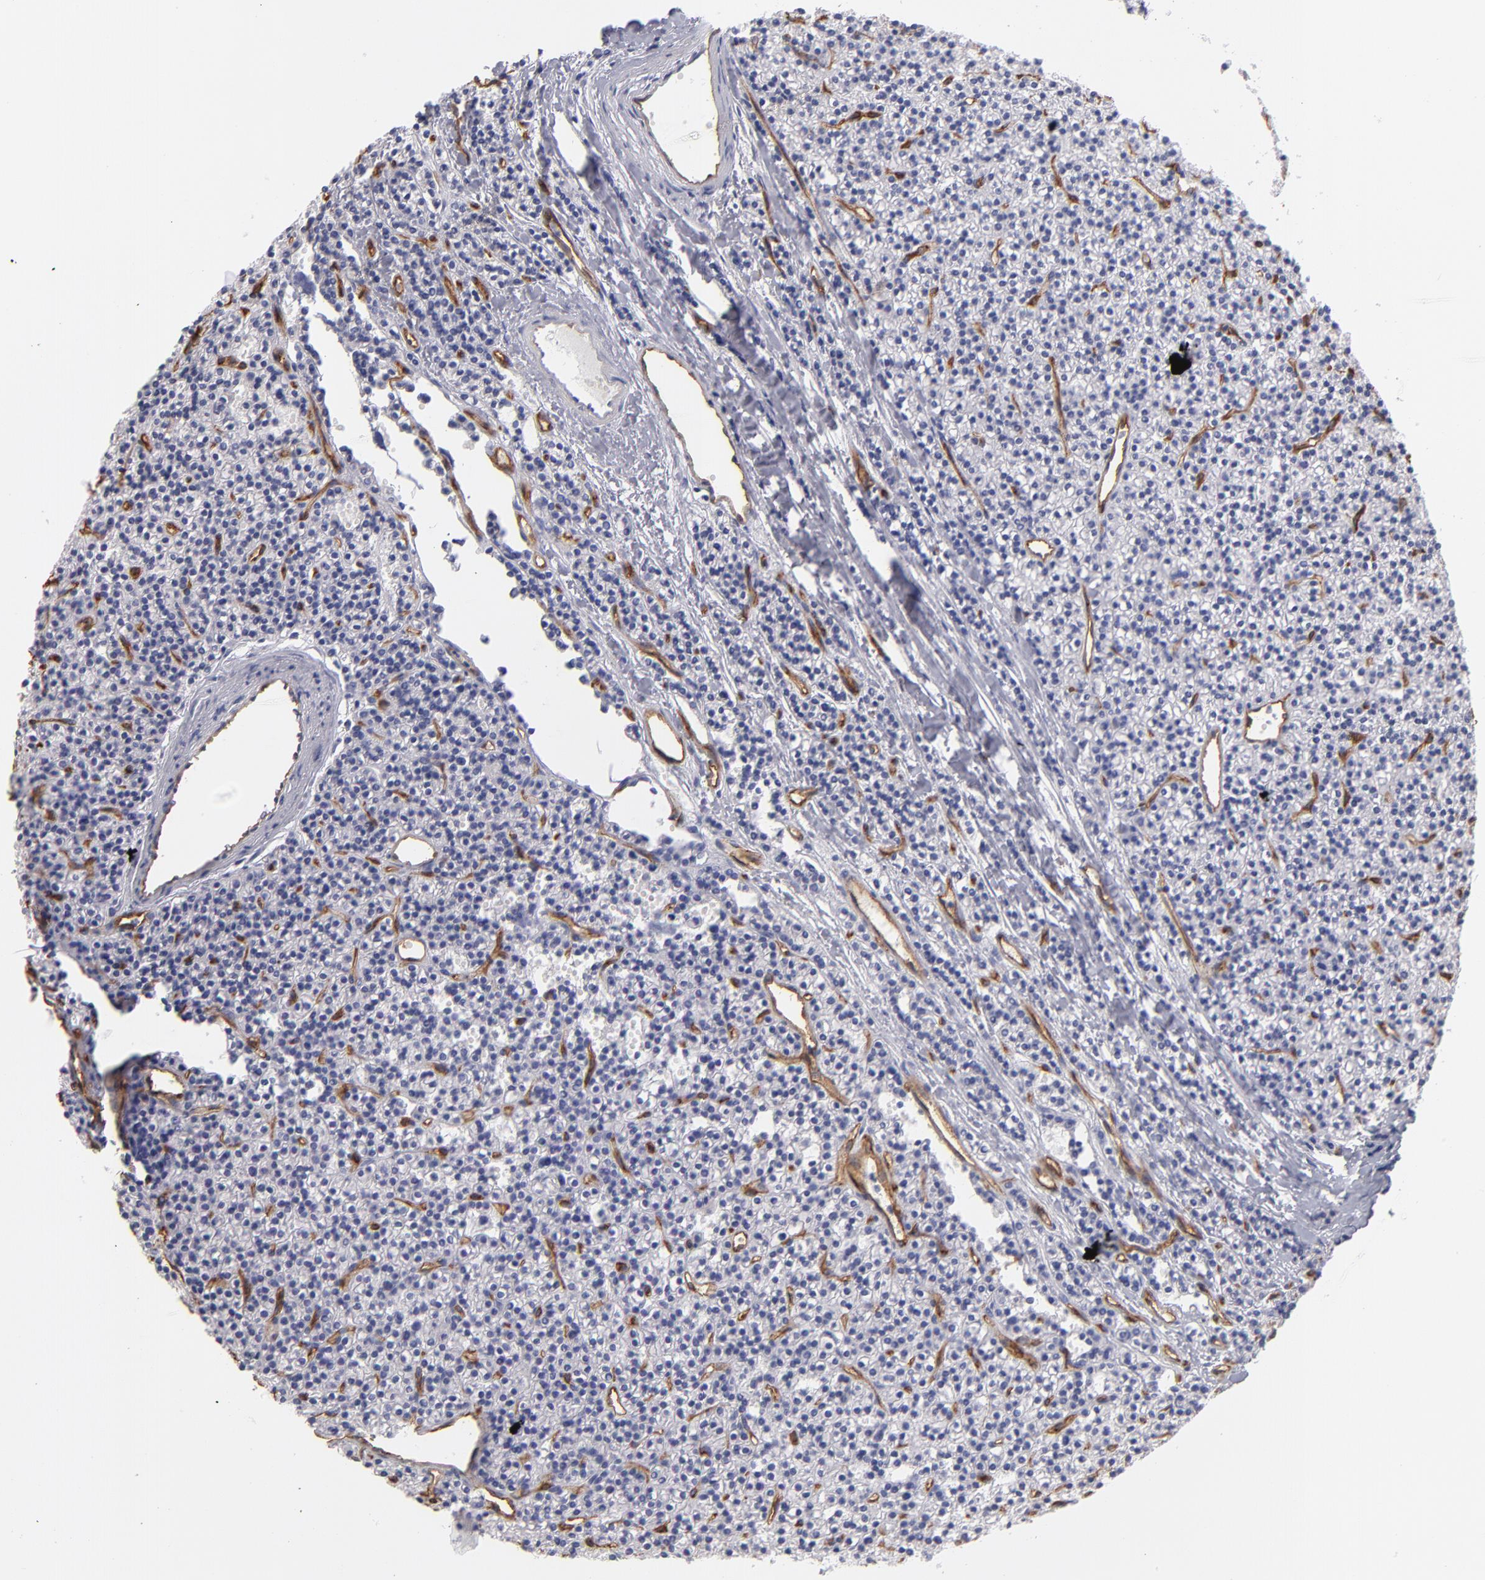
{"staining": {"intensity": "negative", "quantity": "none", "location": "none"}, "tissue": "parathyroid gland", "cell_type": "Glandular cells", "image_type": "normal", "snomed": [{"axis": "morphology", "description": "Normal tissue, NOS"}, {"axis": "topography", "description": "Parathyroid gland"}], "caption": "Immunohistochemical staining of normal human parathyroid gland displays no significant positivity in glandular cells.", "gene": "PLVAP", "patient": {"sex": "female", "age": 45}}